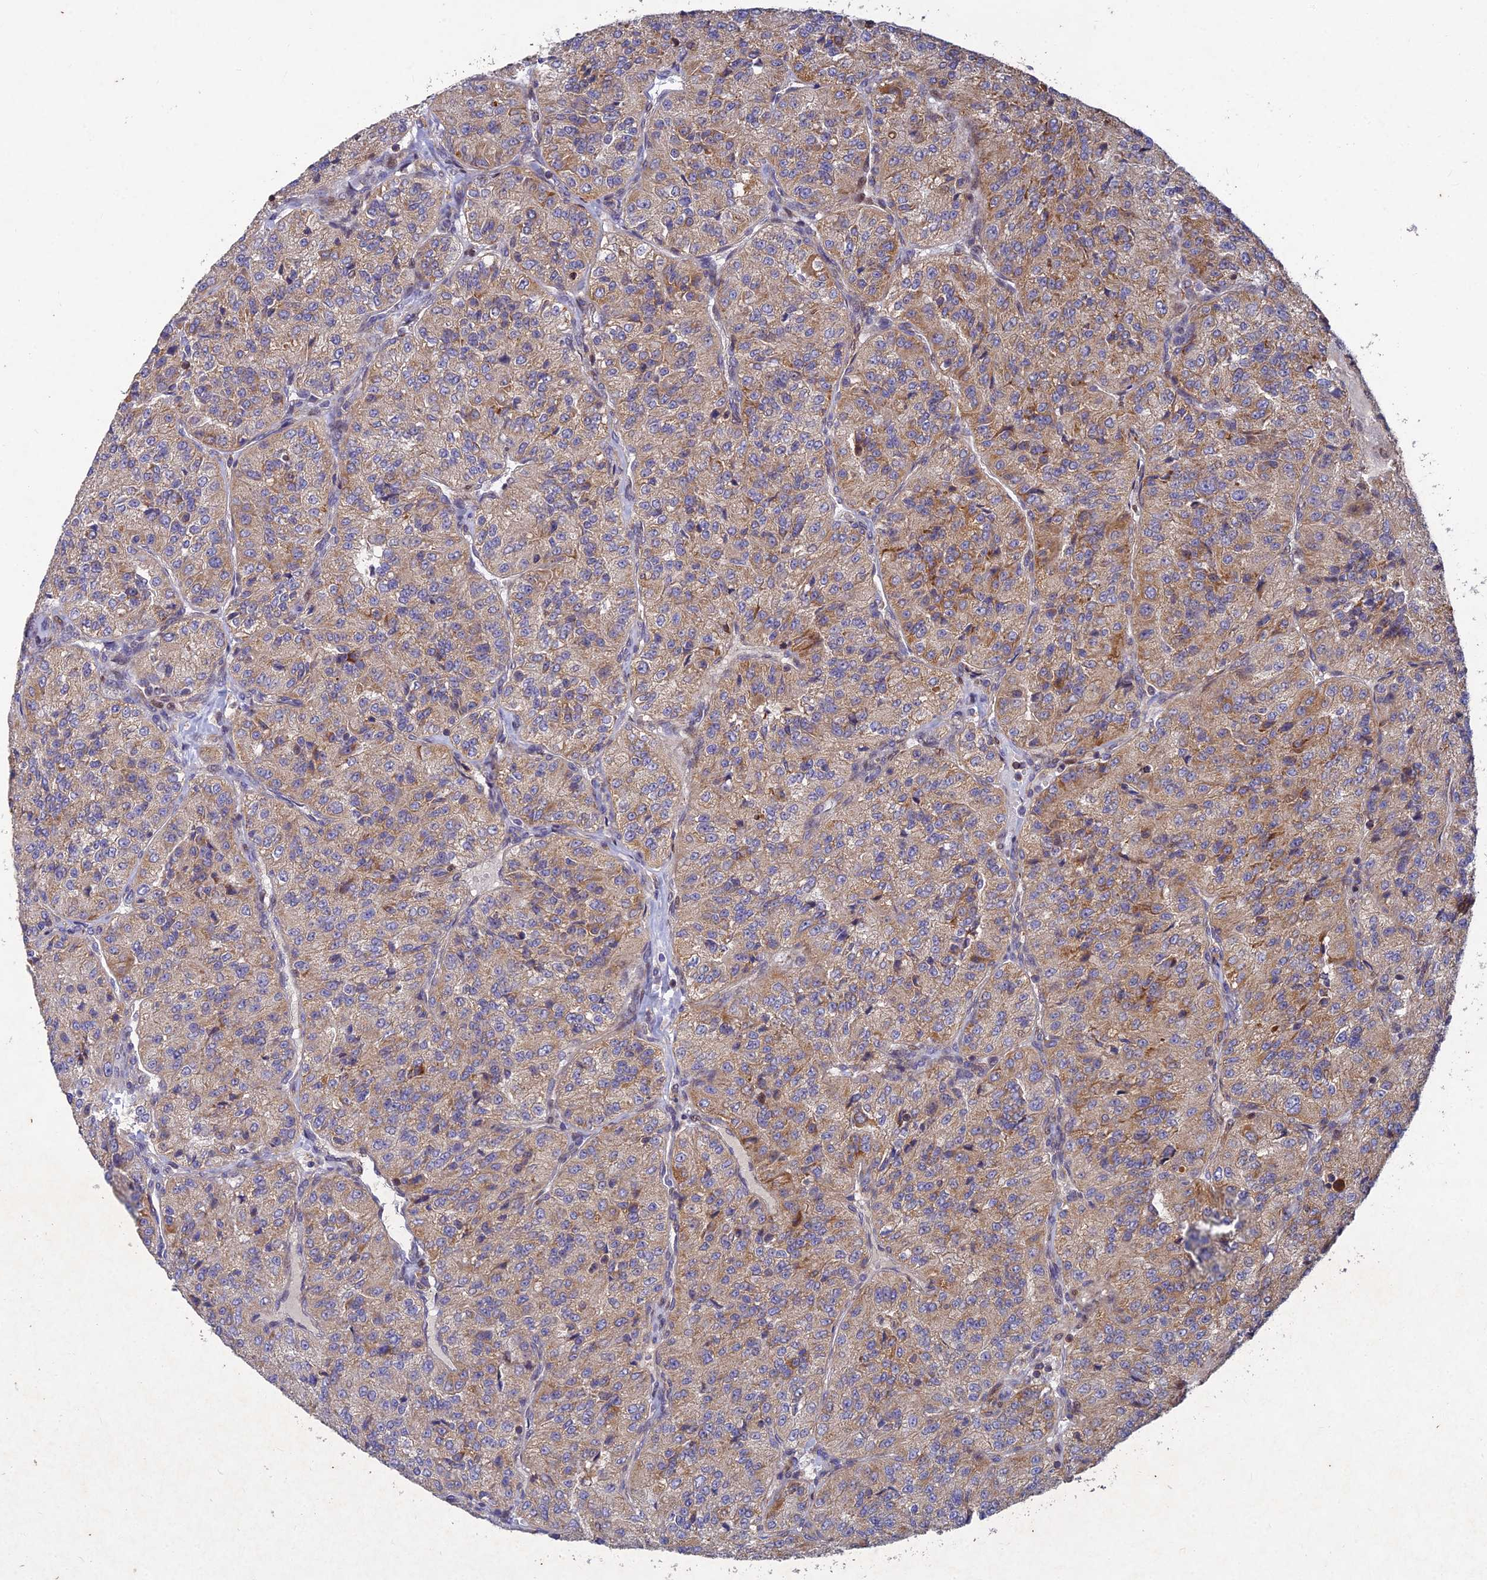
{"staining": {"intensity": "moderate", "quantity": "<25%", "location": "cytoplasmic/membranous"}, "tissue": "renal cancer", "cell_type": "Tumor cells", "image_type": "cancer", "snomed": [{"axis": "morphology", "description": "Adenocarcinoma, NOS"}, {"axis": "topography", "description": "Kidney"}], "caption": "This photomicrograph exhibits immunohistochemistry (IHC) staining of human renal cancer (adenocarcinoma), with low moderate cytoplasmic/membranous staining in about <25% of tumor cells.", "gene": "RELCH", "patient": {"sex": "female", "age": 63}}